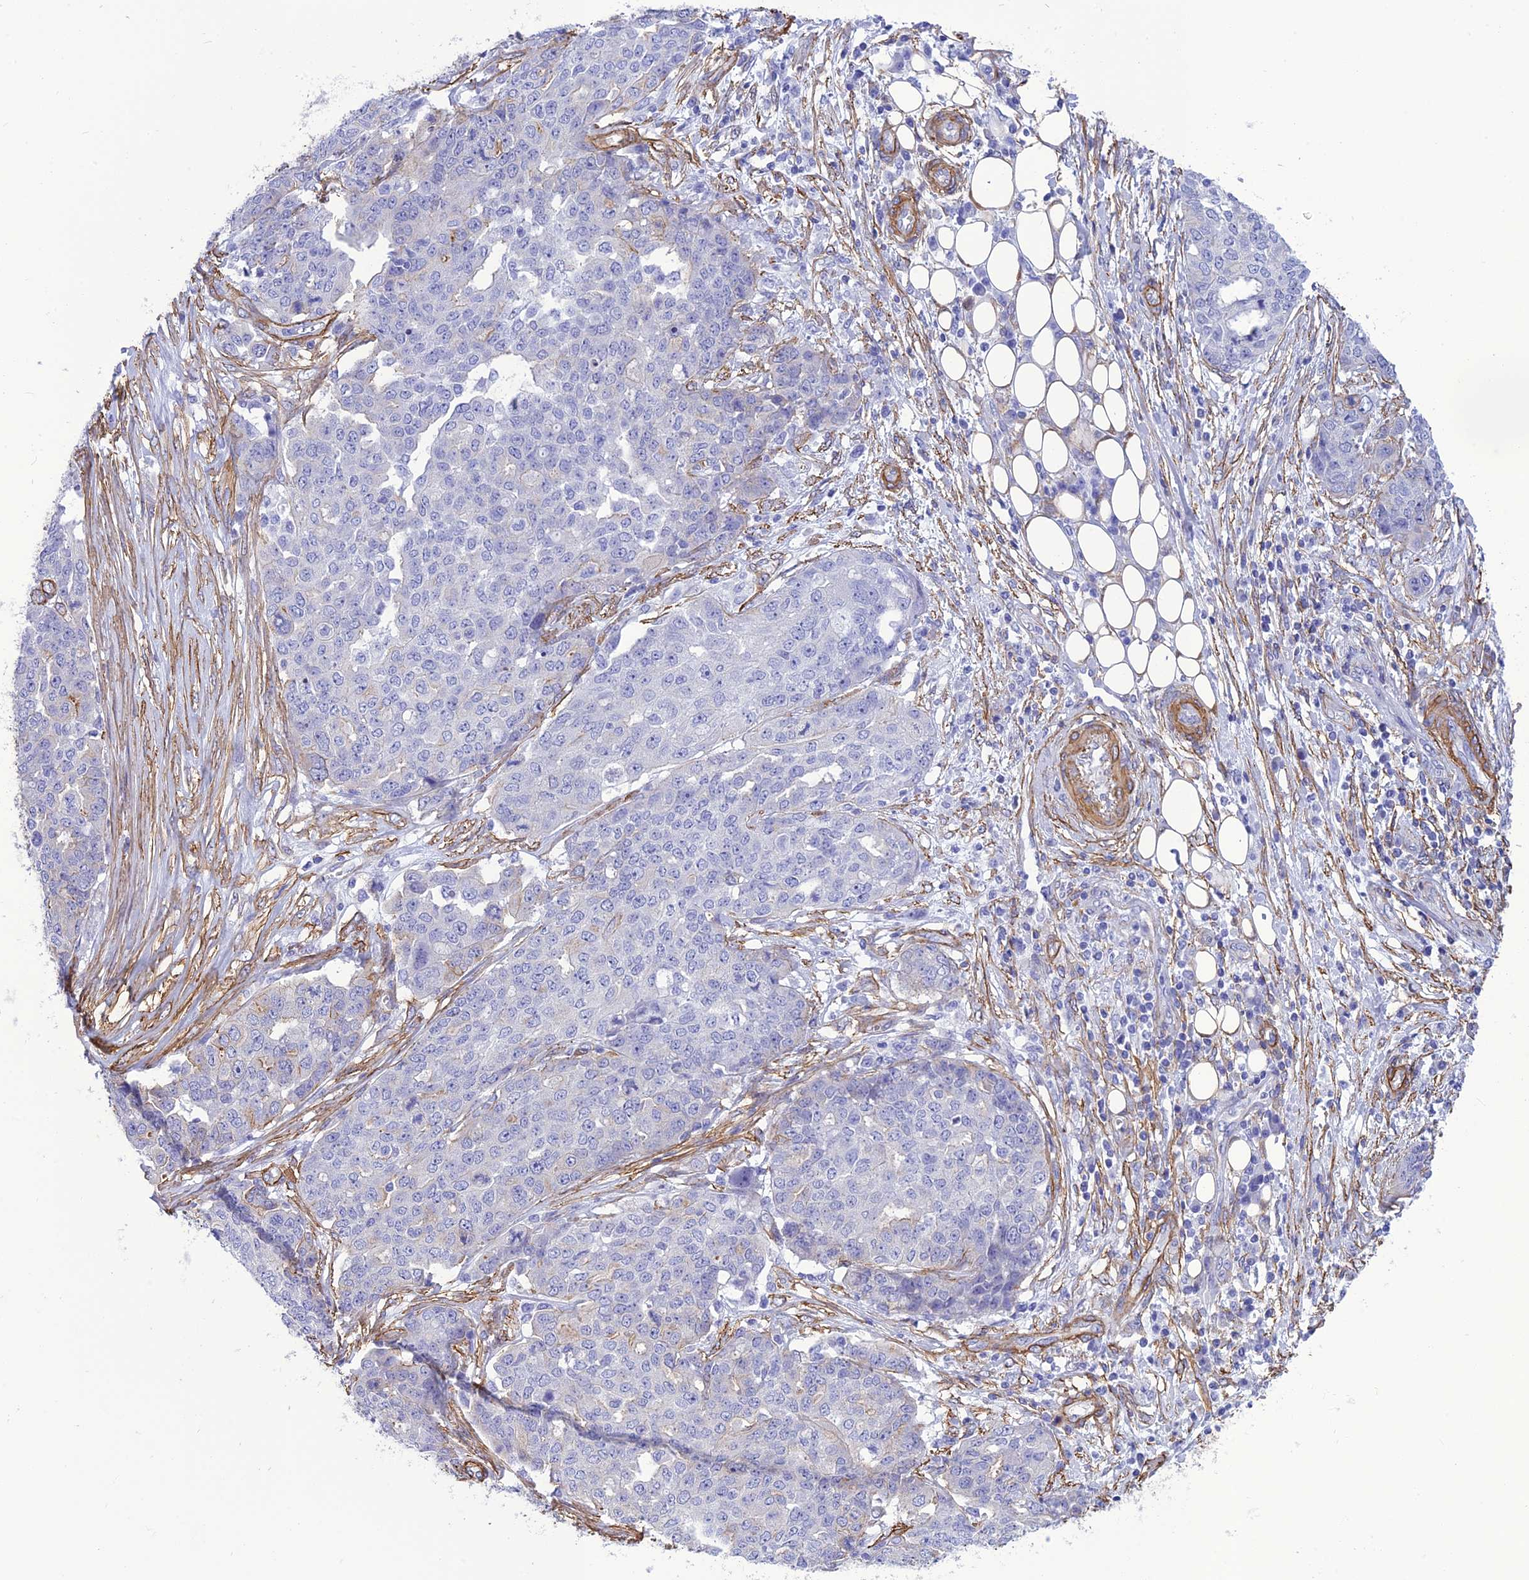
{"staining": {"intensity": "negative", "quantity": "none", "location": "none"}, "tissue": "ovarian cancer", "cell_type": "Tumor cells", "image_type": "cancer", "snomed": [{"axis": "morphology", "description": "Cystadenocarcinoma, serous, NOS"}, {"axis": "topography", "description": "Soft tissue"}, {"axis": "topography", "description": "Ovary"}], "caption": "There is no significant positivity in tumor cells of ovarian serous cystadenocarcinoma.", "gene": "NKD1", "patient": {"sex": "female", "age": 57}}